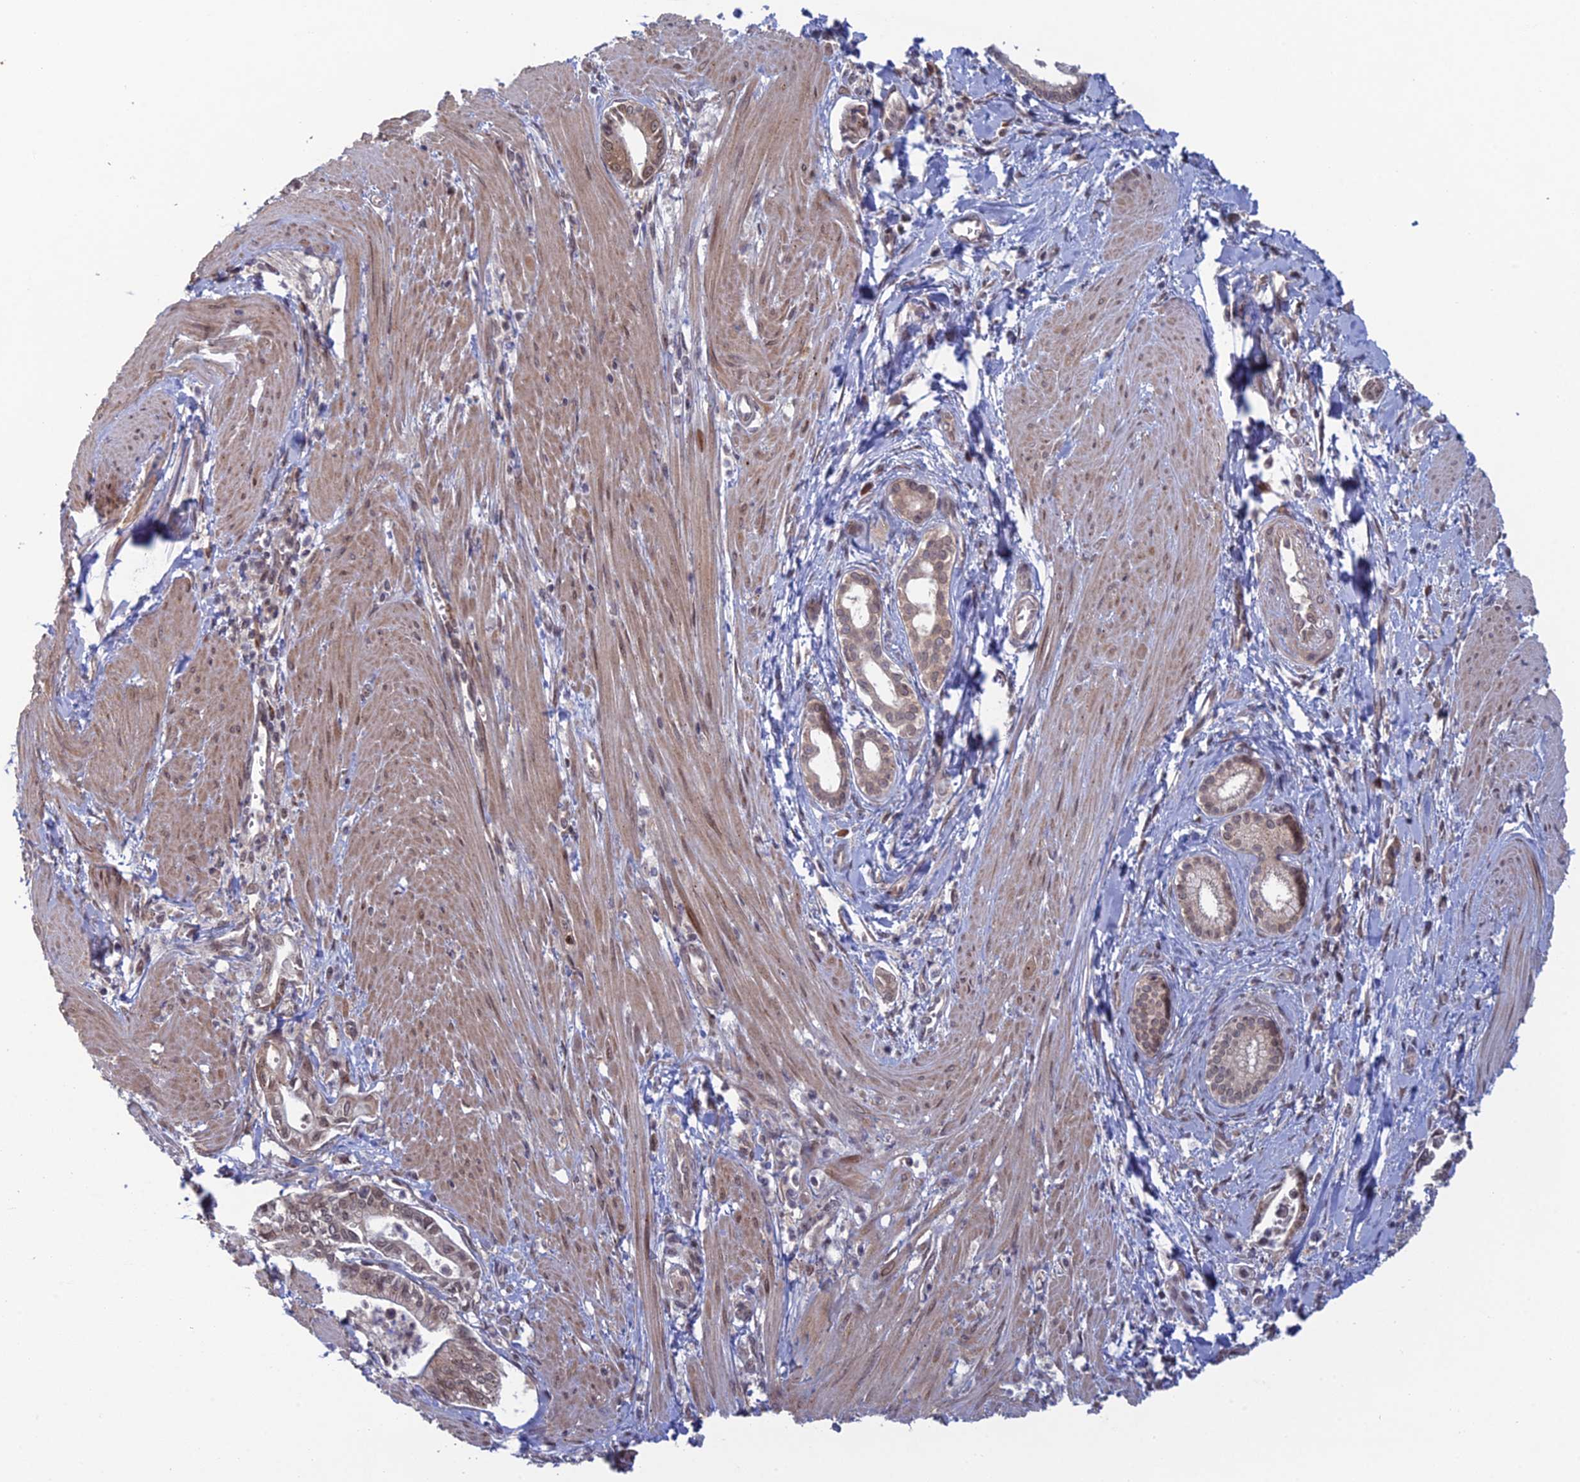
{"staining": {"intensity": "weak", "quantity": "25%-75%", "location": "cytoplasmic/membranous,nuclear"}, "tissue": "pancreatic cancer", "cell_type": "Tumor cells", "image_type": "cancer", "snomed": [{"axis": "morphology", "description": "Adenocarcinoma, NOS"}, {"axis": "topography", "description": "Pancreas"}], "caption": "Pancreatic adenocarcinoma stained for a protein (brown) reveals weak cytoplasmic/membranous and nuclear positive staining in about 25%-75% of tumor cells.", "gene": "SRA1", "patient": {"sex": "male", "age": 78}}